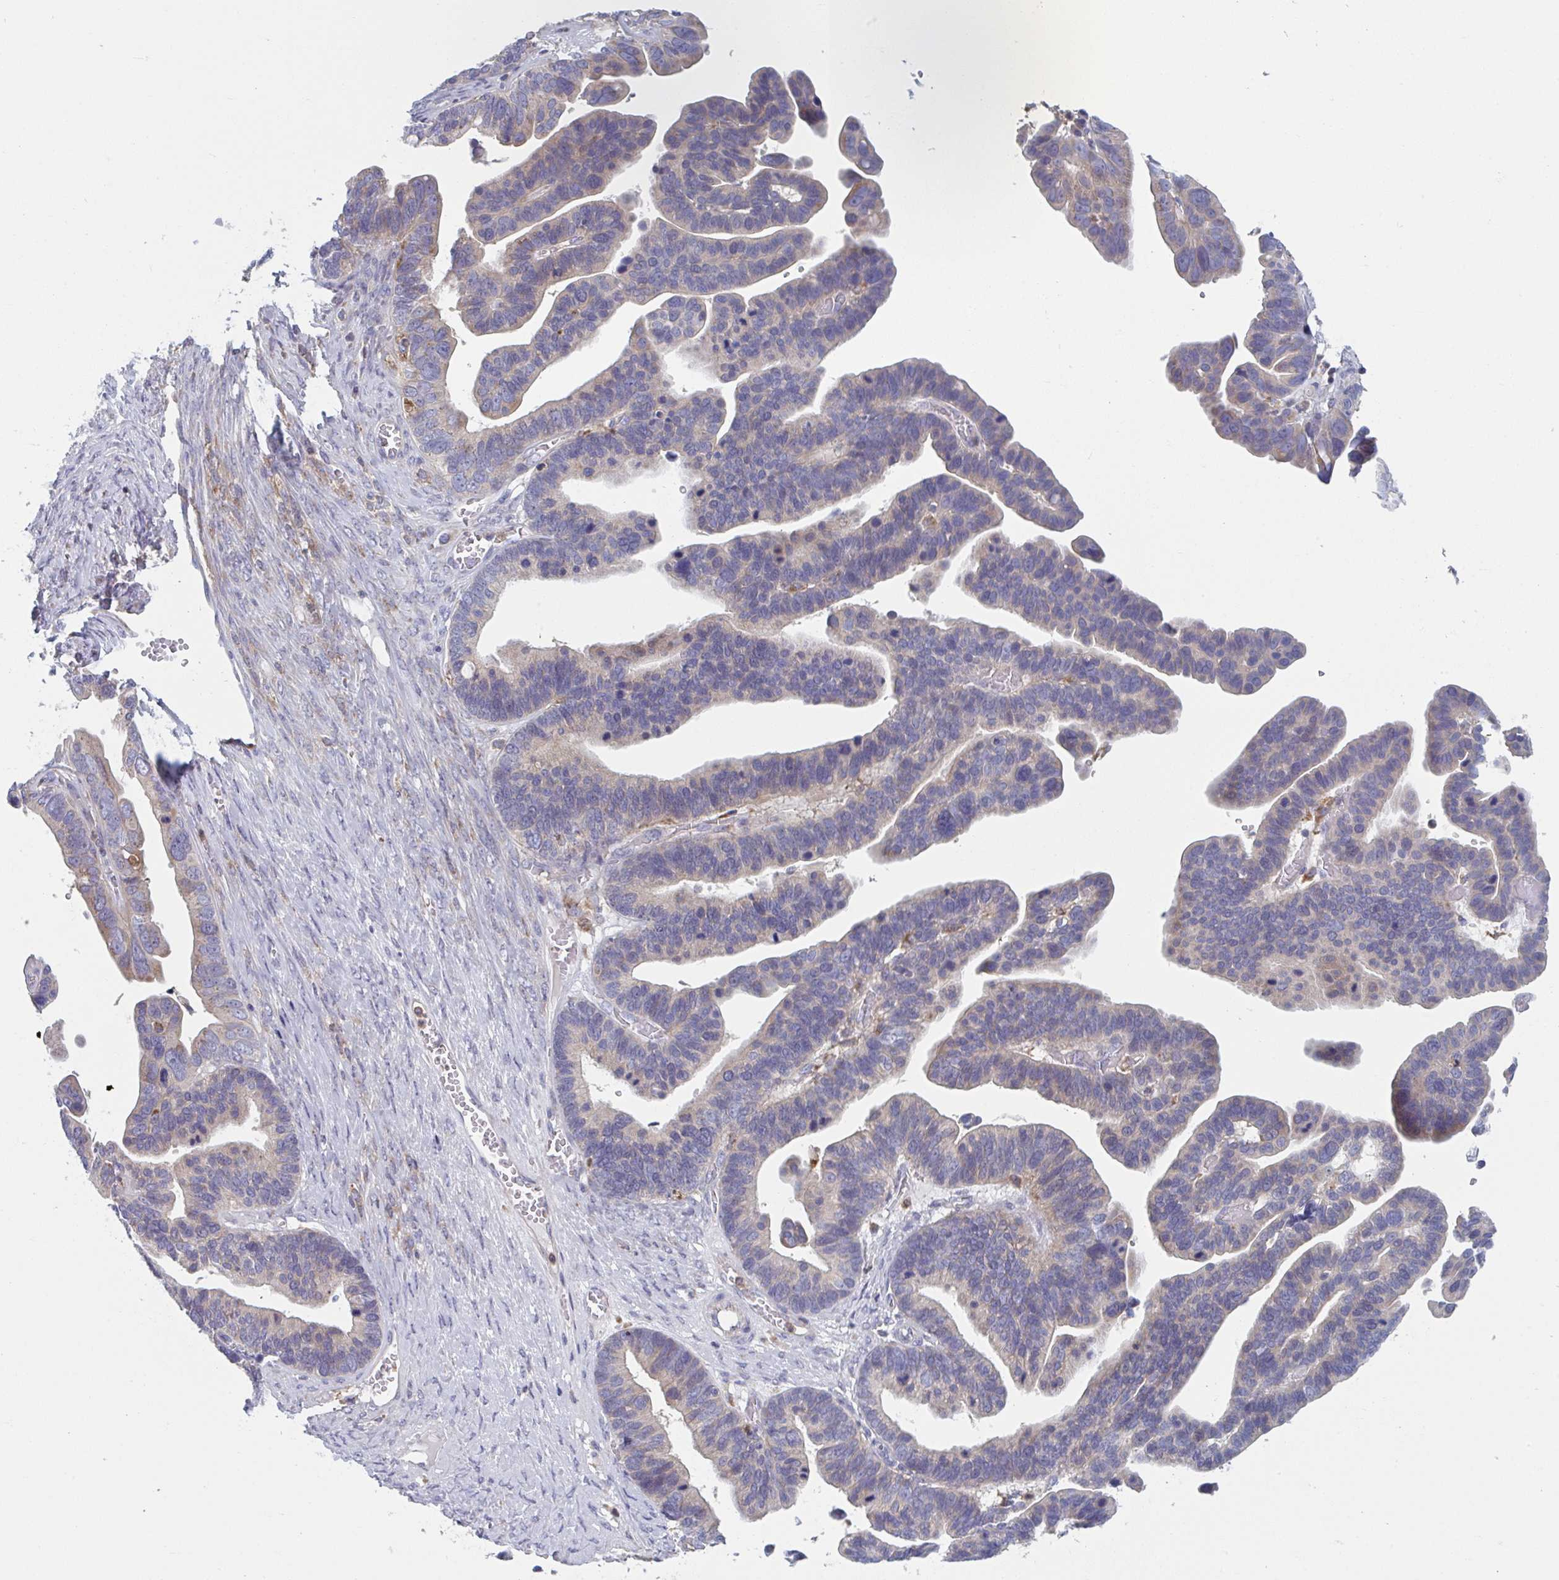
{"staining": {"intensity": "weak", "quantity": "<25%", "location": "cytoplasmic/membranous"}, "tissue": "ovarian cancer", "cell_type": "Tumor cells", "image_type": "cancer", "snomed": [{"axis": "morphology", "description": "Cystadenocarcinoma, serous, NOS"}, {"axis": "topography", "description": "Ovary"}], "caption": "Immunohistochemical staining of serous cystadenocarcinoma (ovarian) shows no significant expression in tumor cells. Brightfield microscopy of IHC stained with DAB (brown) and hematoxylin (blue), captured at high magnification.", "gene": "NIPSNAP1", "patient": {"sex": "female", "age": 56}}